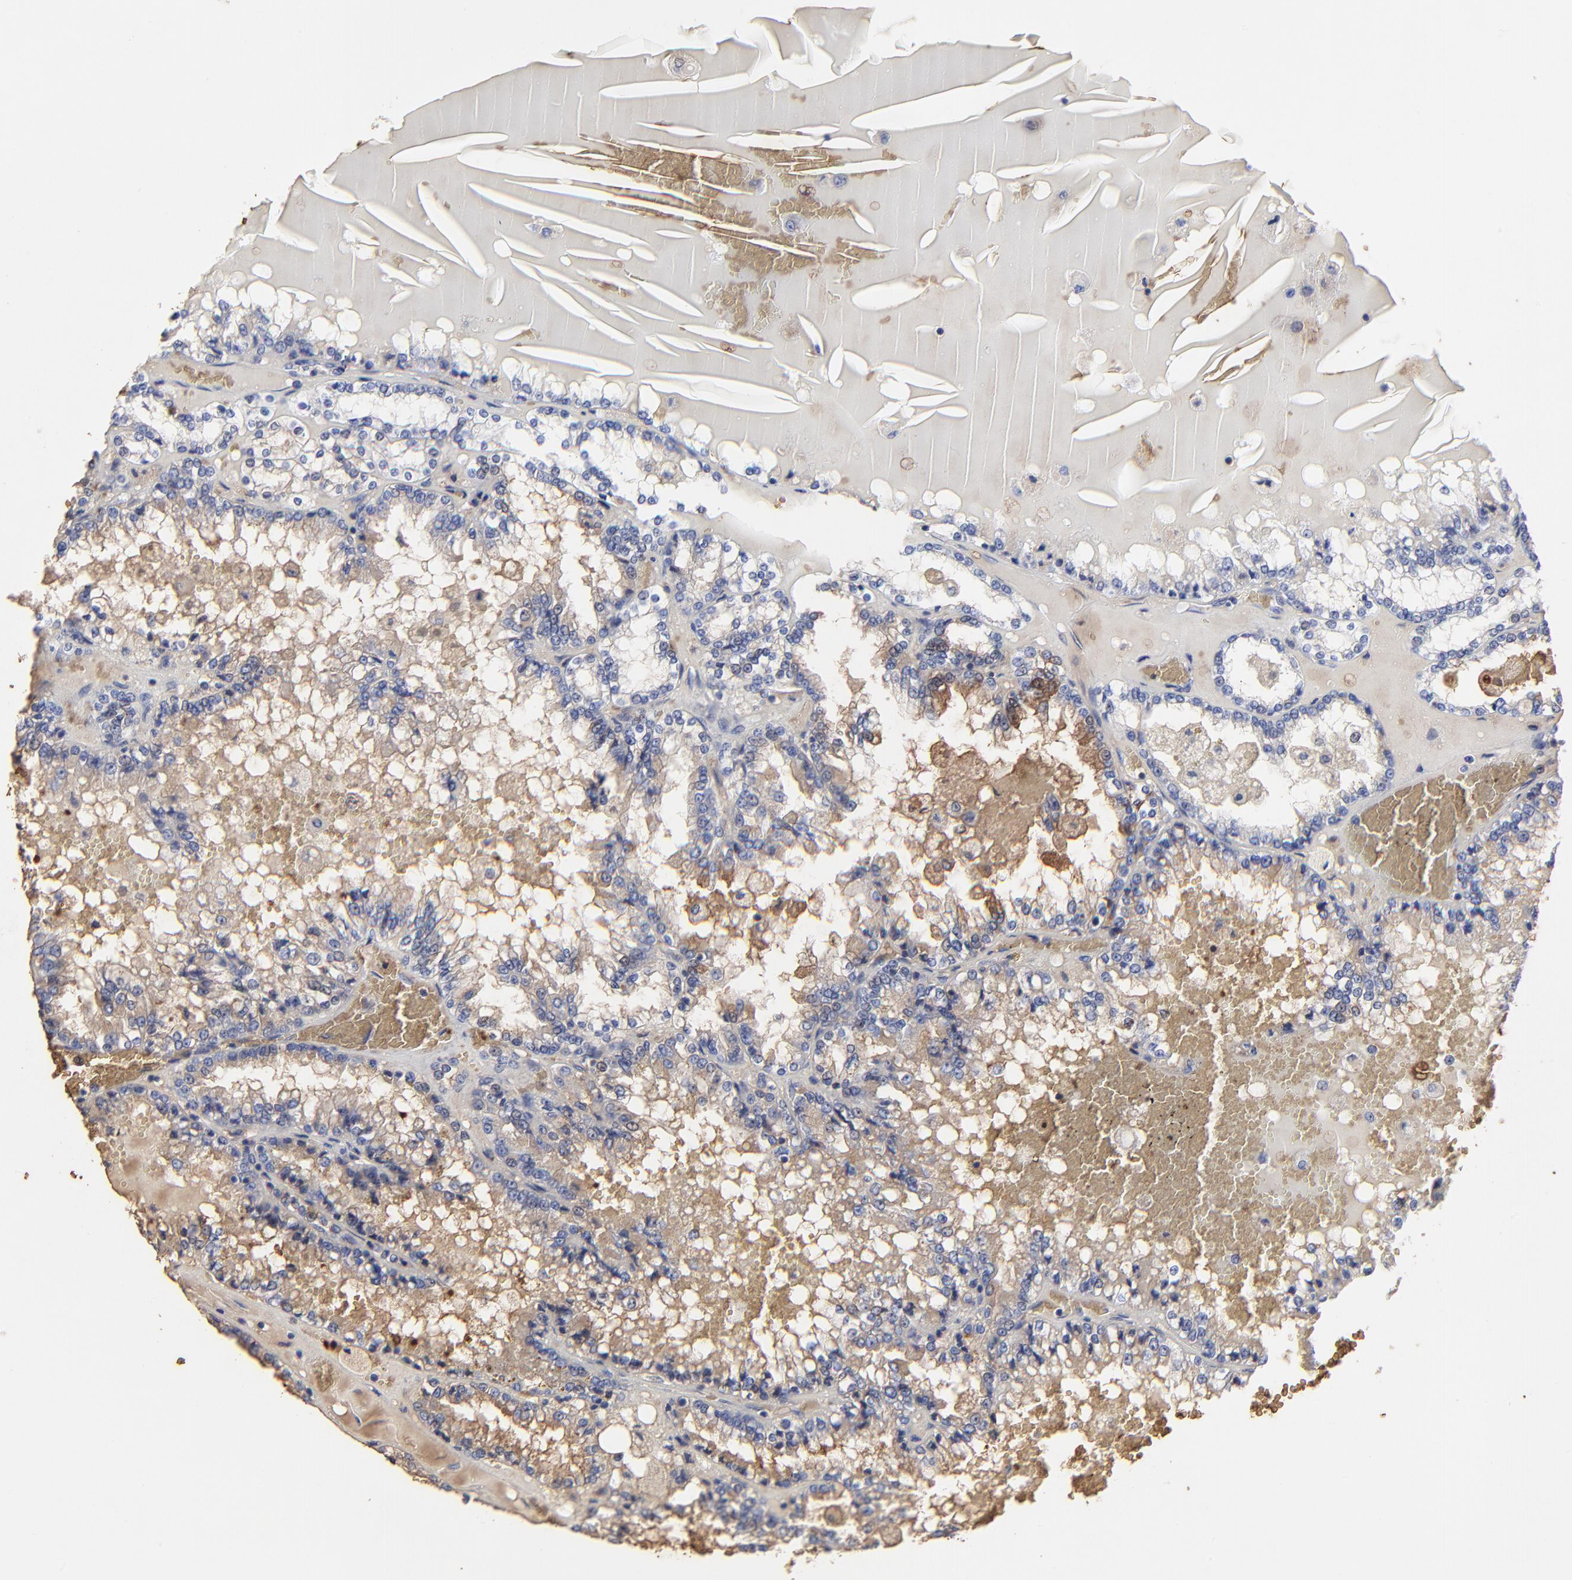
{"staining": {"intensity": "weak", "quantity": "25%-75%", "location": "cytoplasmic/membranous"}, "tissue": "renal cancer", "cell_type": "Tumor cells", "image_type": "cancer", "snomed": [{"axis": "morphology", "description": "Adenocarcinoma, NOS"}, {"axis": "topography", "description": "Kidney"}], "caption": "Immunohistochemistry (IHC) of human renal adenocarcinoma exhibits low levels of weak cytoplasmic/membranous expression in about 25%-75% of tumor cells. The staining was performed using DAB (3,3'-diaminobenzidine), with brown indicating positive protein expression. Nuclei are stained blue with hematoxylin.", "gene": "PAG1", "patient": {"sex": "female", "age": 56}}